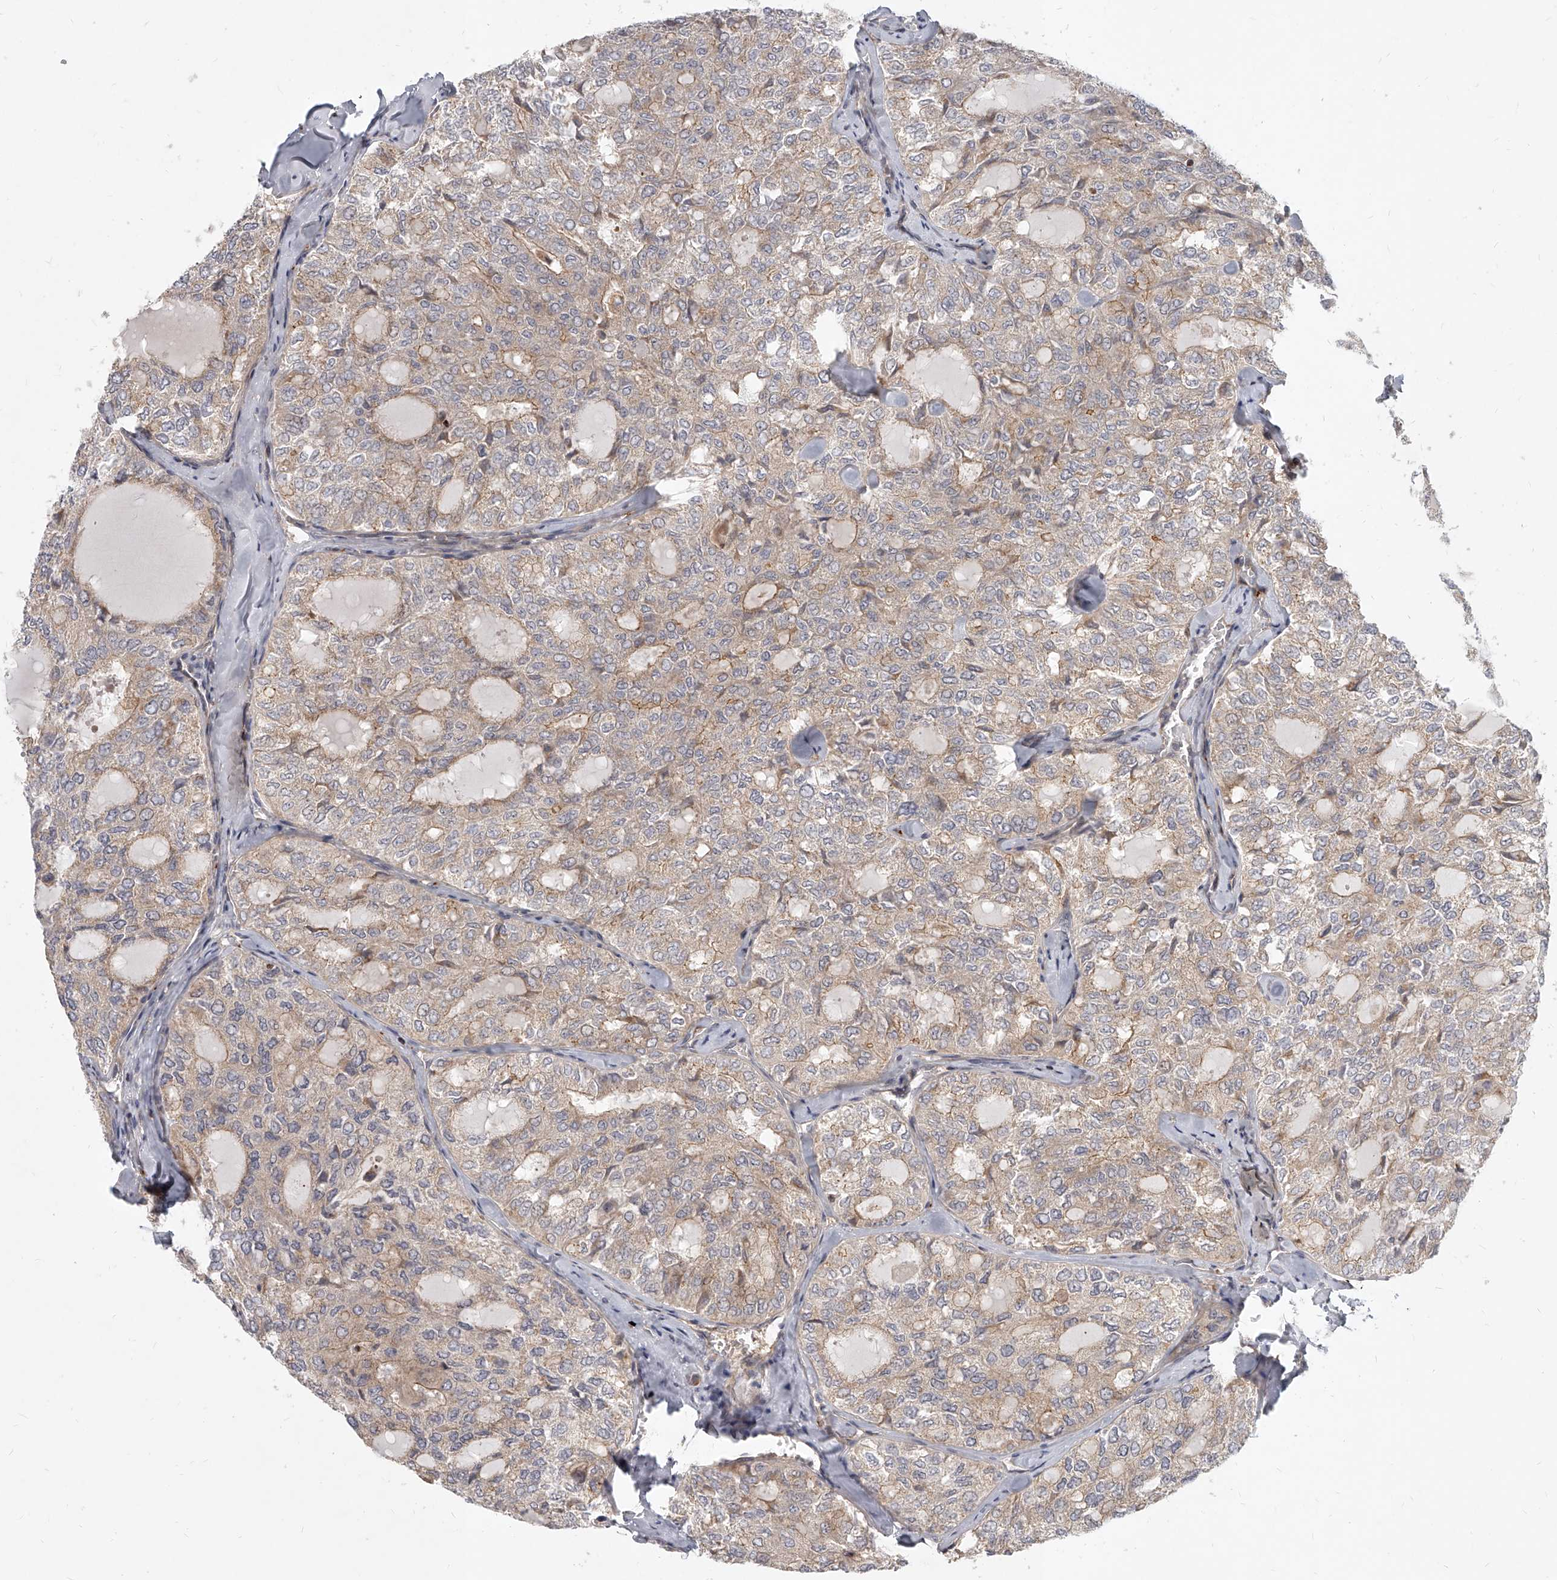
{"staining": {"intensity": "weak", "quantity": "25%-75%", "location": "cytoplasmic/membranous"}, "tissue": "thyroid cancer", "cell_type": "Tumor cells", "image_type": "cancer", "snomed": [{"axis": "morphology", "description": "Follicular adenoma carcinoma, NOS"}, {"axis": "topography", "description": "Thyroid gland"}], "caption": "Immunohistochemical staining of thyroid cancer (follicular adenoma carcinoma) shows low levels of weak cytoplasmic/membranous protein staining in approximately 25%-75% of tumor cells.", "gene": "SLC37A1", "patient": {"sex": "male", "age": 75}}